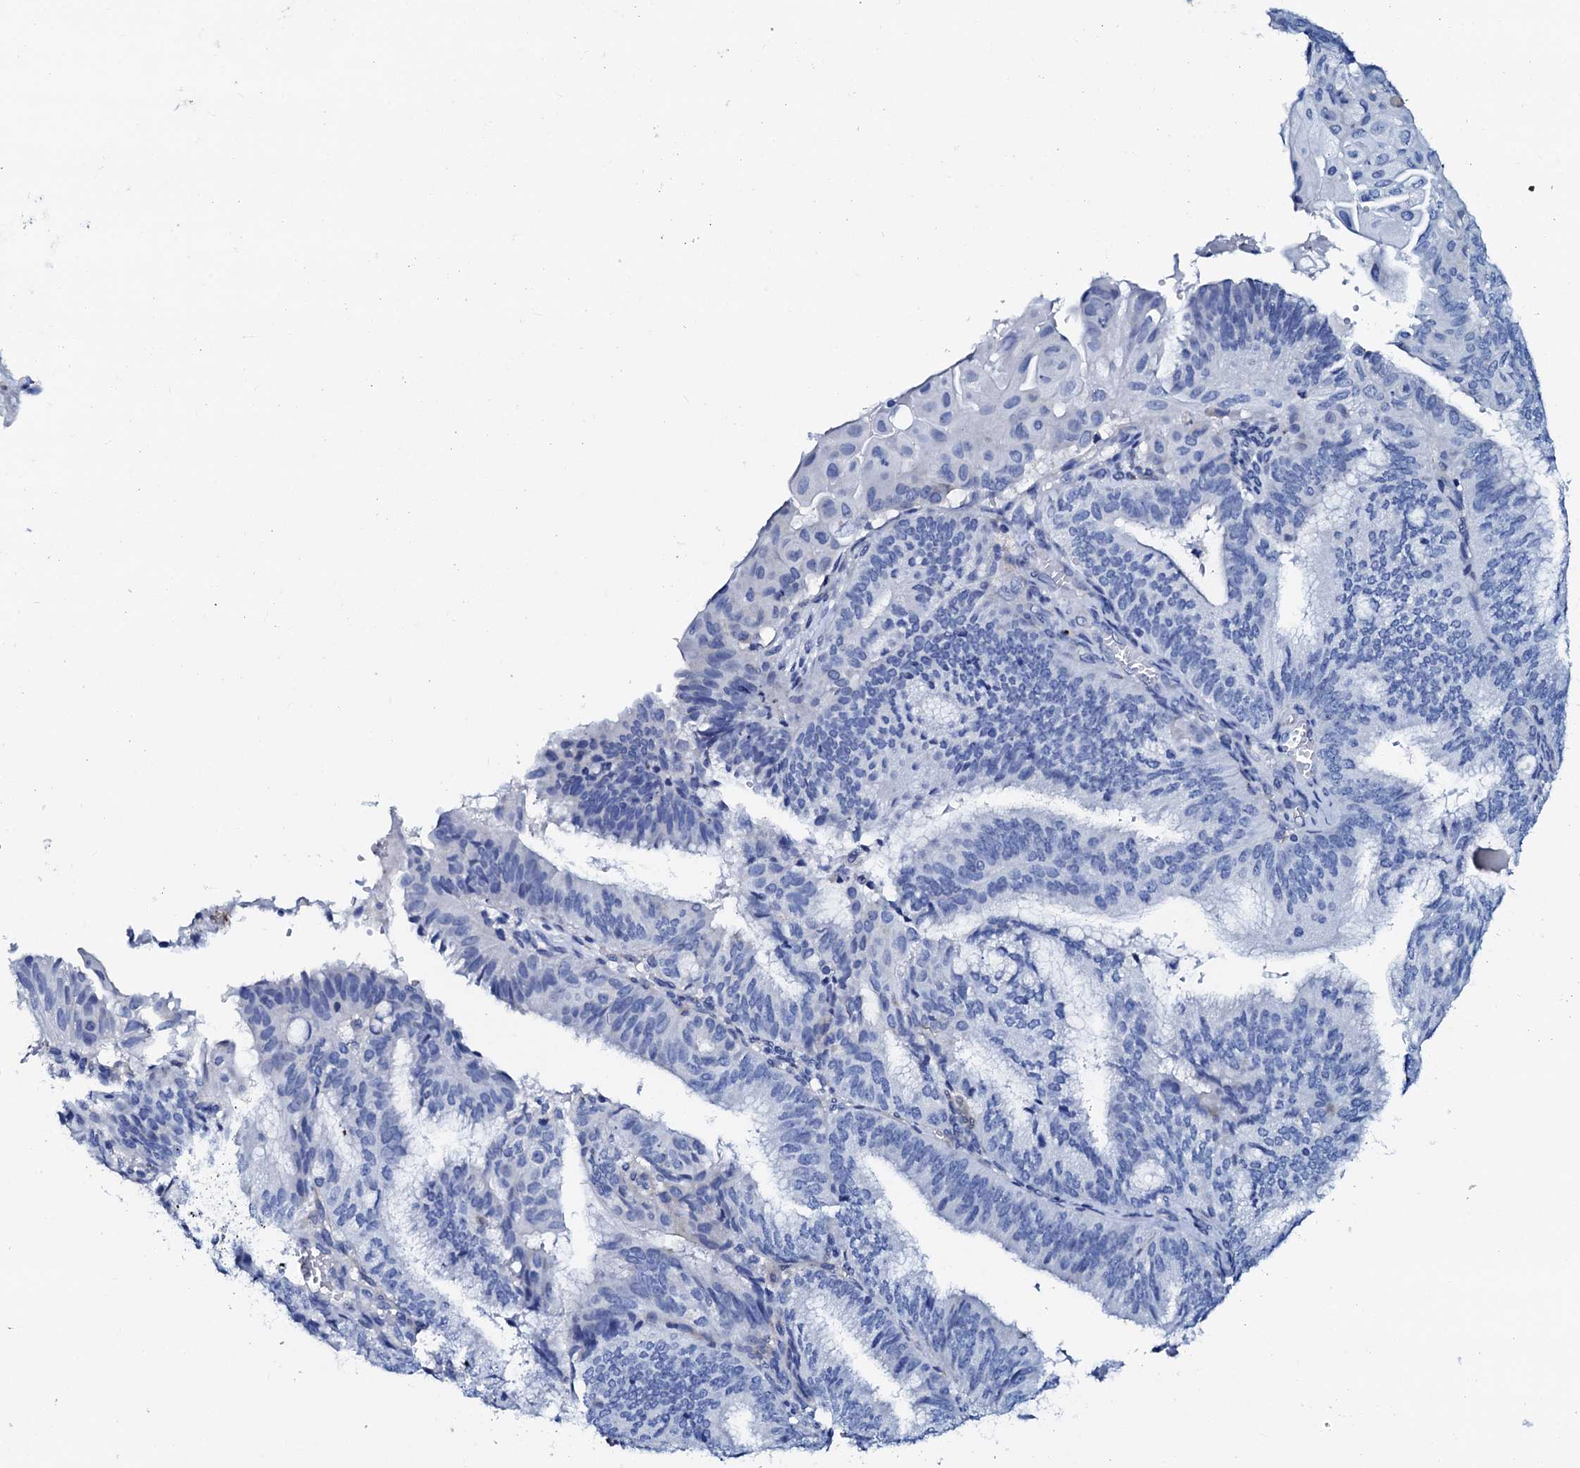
{"staining": {"intensity": "negative", "quantity": "none", "location": "none"}, "tissue": "endometrial cancer", "cell_type": "Tumor cells", "image_type": "cancer", "snomed": [{"axis": "morphology", "description": "Adenocarcinoma, NOS"}, {"axis": "topography", "description": "Endometrium"}], "caption": "A micrograph of human endometrial cancer (adenocarcinoma) is negative for staining in tumor cells.", "gene": "AMER2", "patient": {"sex": "female", "age": 49}}